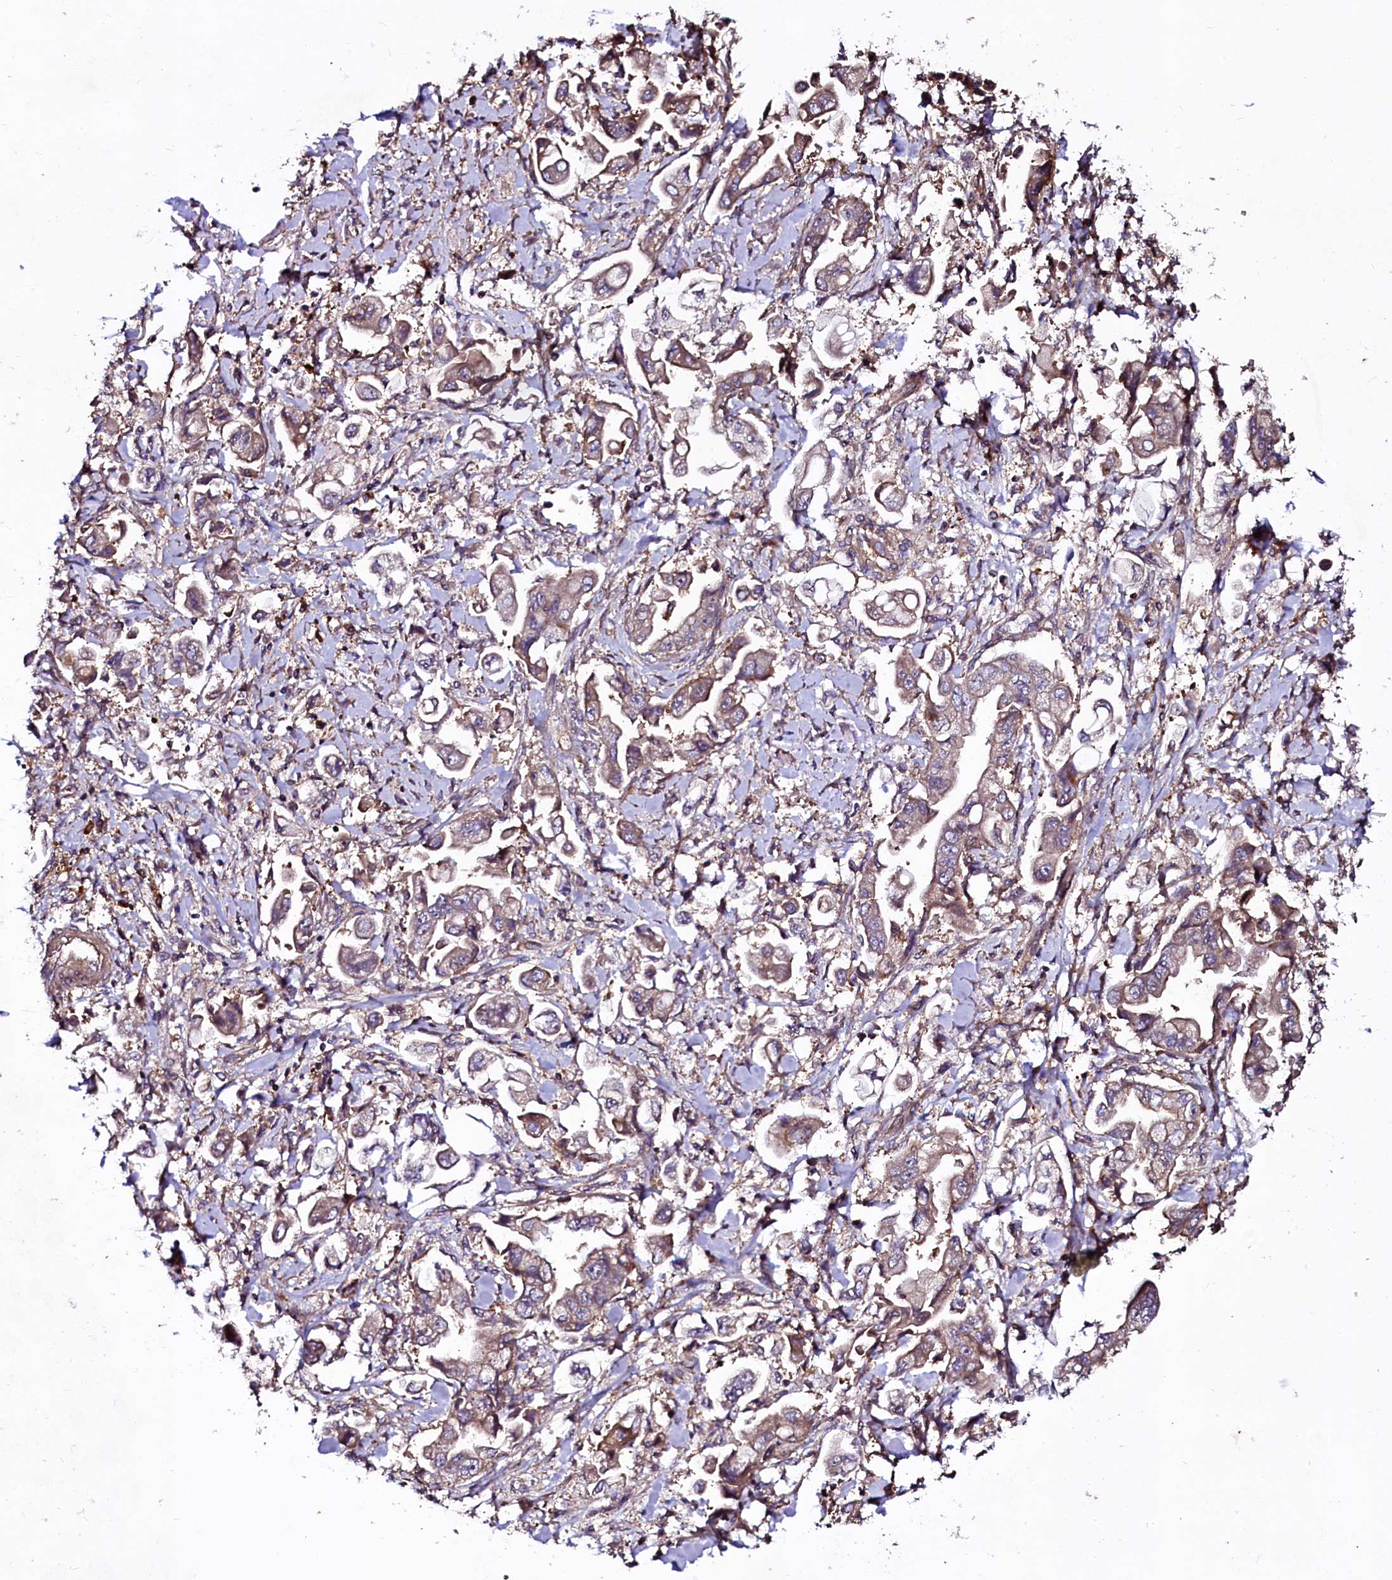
{"staining": {"intensity": "moderate", "quantity": ">75%", "location": "cytoplasmic/membranous"}, "tissue": "stomach cancer", "cell_type": "Tumor cells", "image_type": "cancer", "snomed": [{"axis": "morphology", "description": "Adenocarcinoma, NOS"}, {"axis": "topography", "description": "Stomach"}], "caption": "Adenocarcinoma (stomach) was stained to show a protein in brown. There is medium levels of moderate cytoplasmic/membranous positivity in approximately >75% of tumor cells.", "gene": "USPL1", "patient": {"sex": "male", "age": 62}}